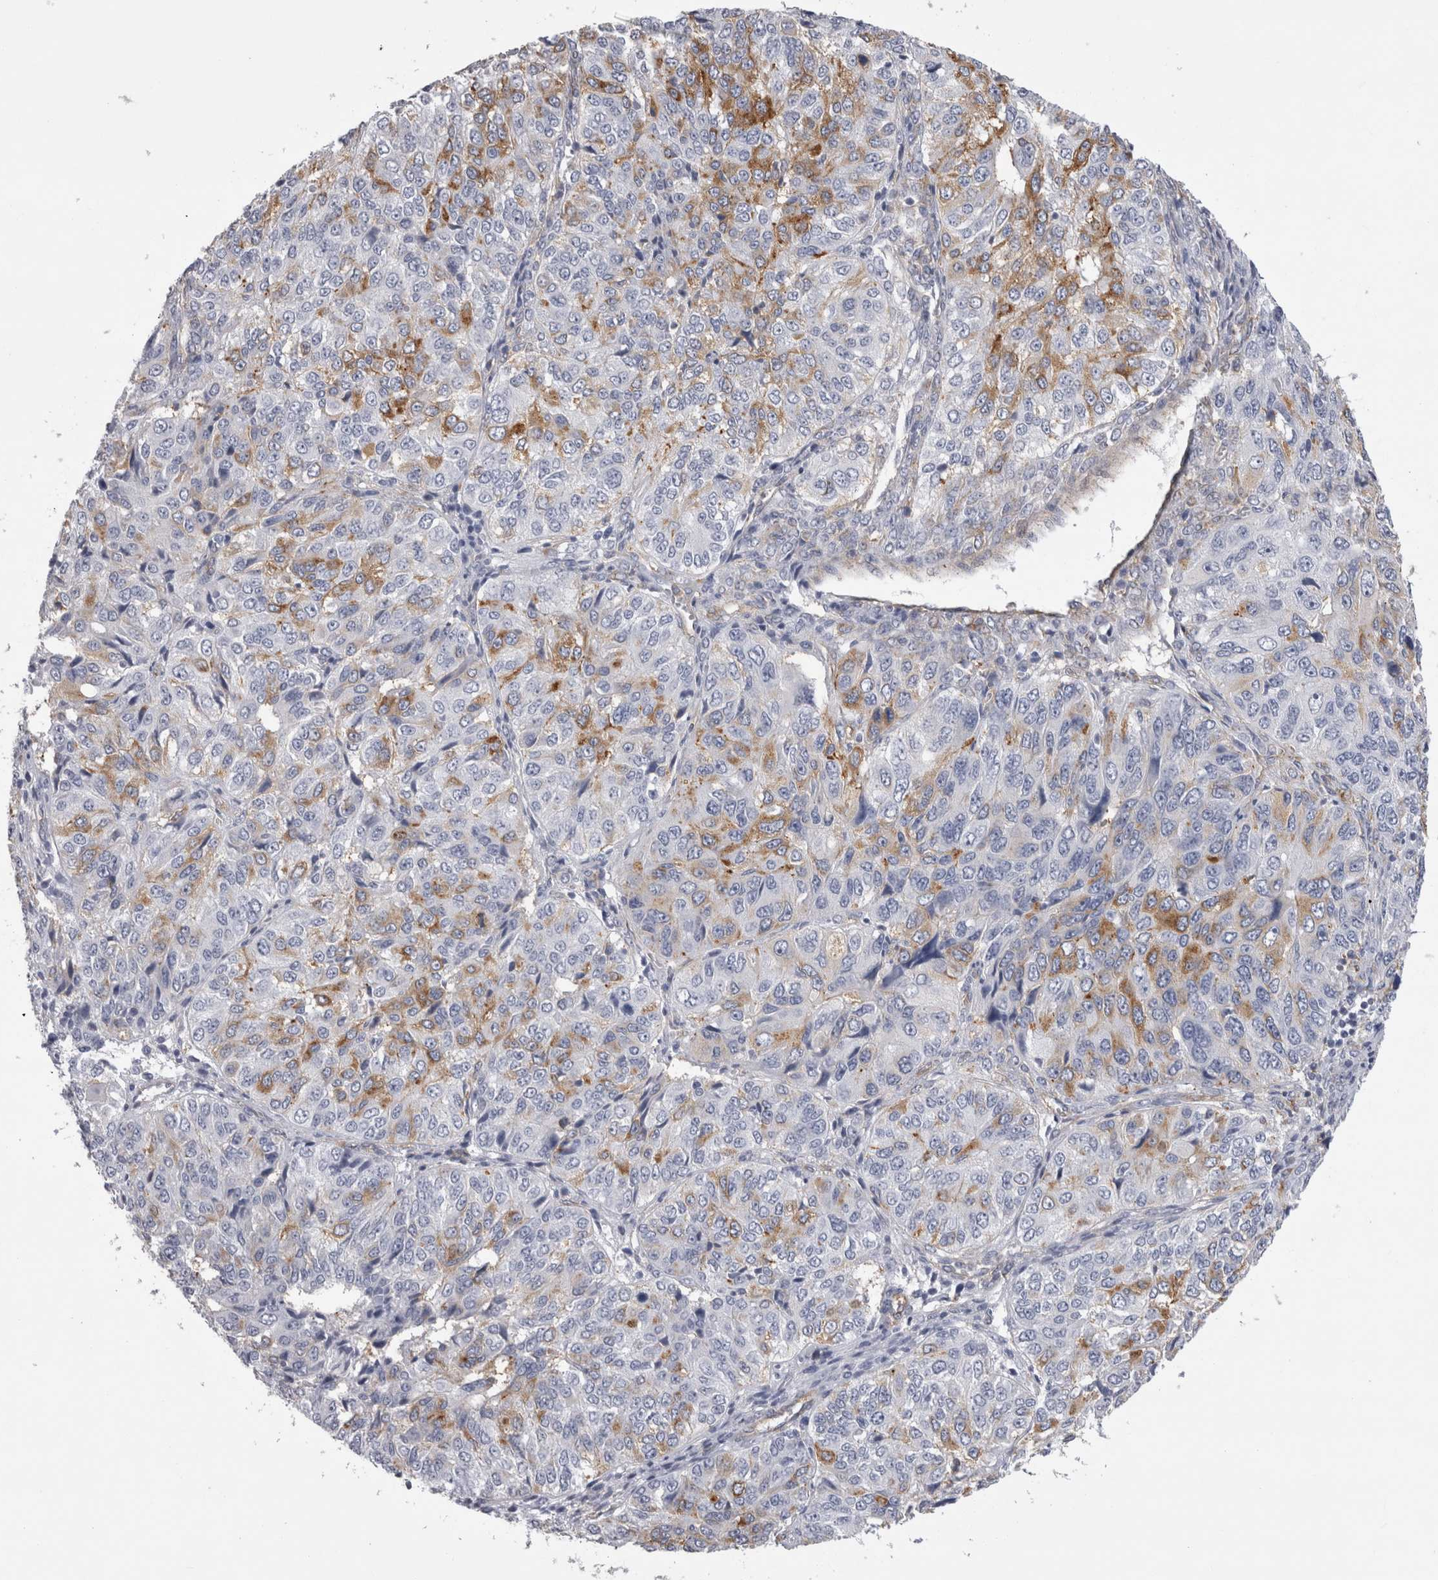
{"staining": {"intensity": "moderate", "quantity": "<25%", "location": "cytoplasmic/membranous"}, "tissue": "ovarian cancer", "cell_type": "Tumor cells", "image_type": "cancer", "snomed": [{"axis": "morphology", "description": "Carcinoma, endometroid"}, {"axis": "topography", "description": "Ovary"}], "caption": "Ovarian cancer (endometroid carcinoma) stained for a protein (brown) shows moderate cytoplasmic/membranous positive staining in about <25% of tumor cells.", "gene": "ATXN3", "patient": {"sex": "female", "age": 51}}